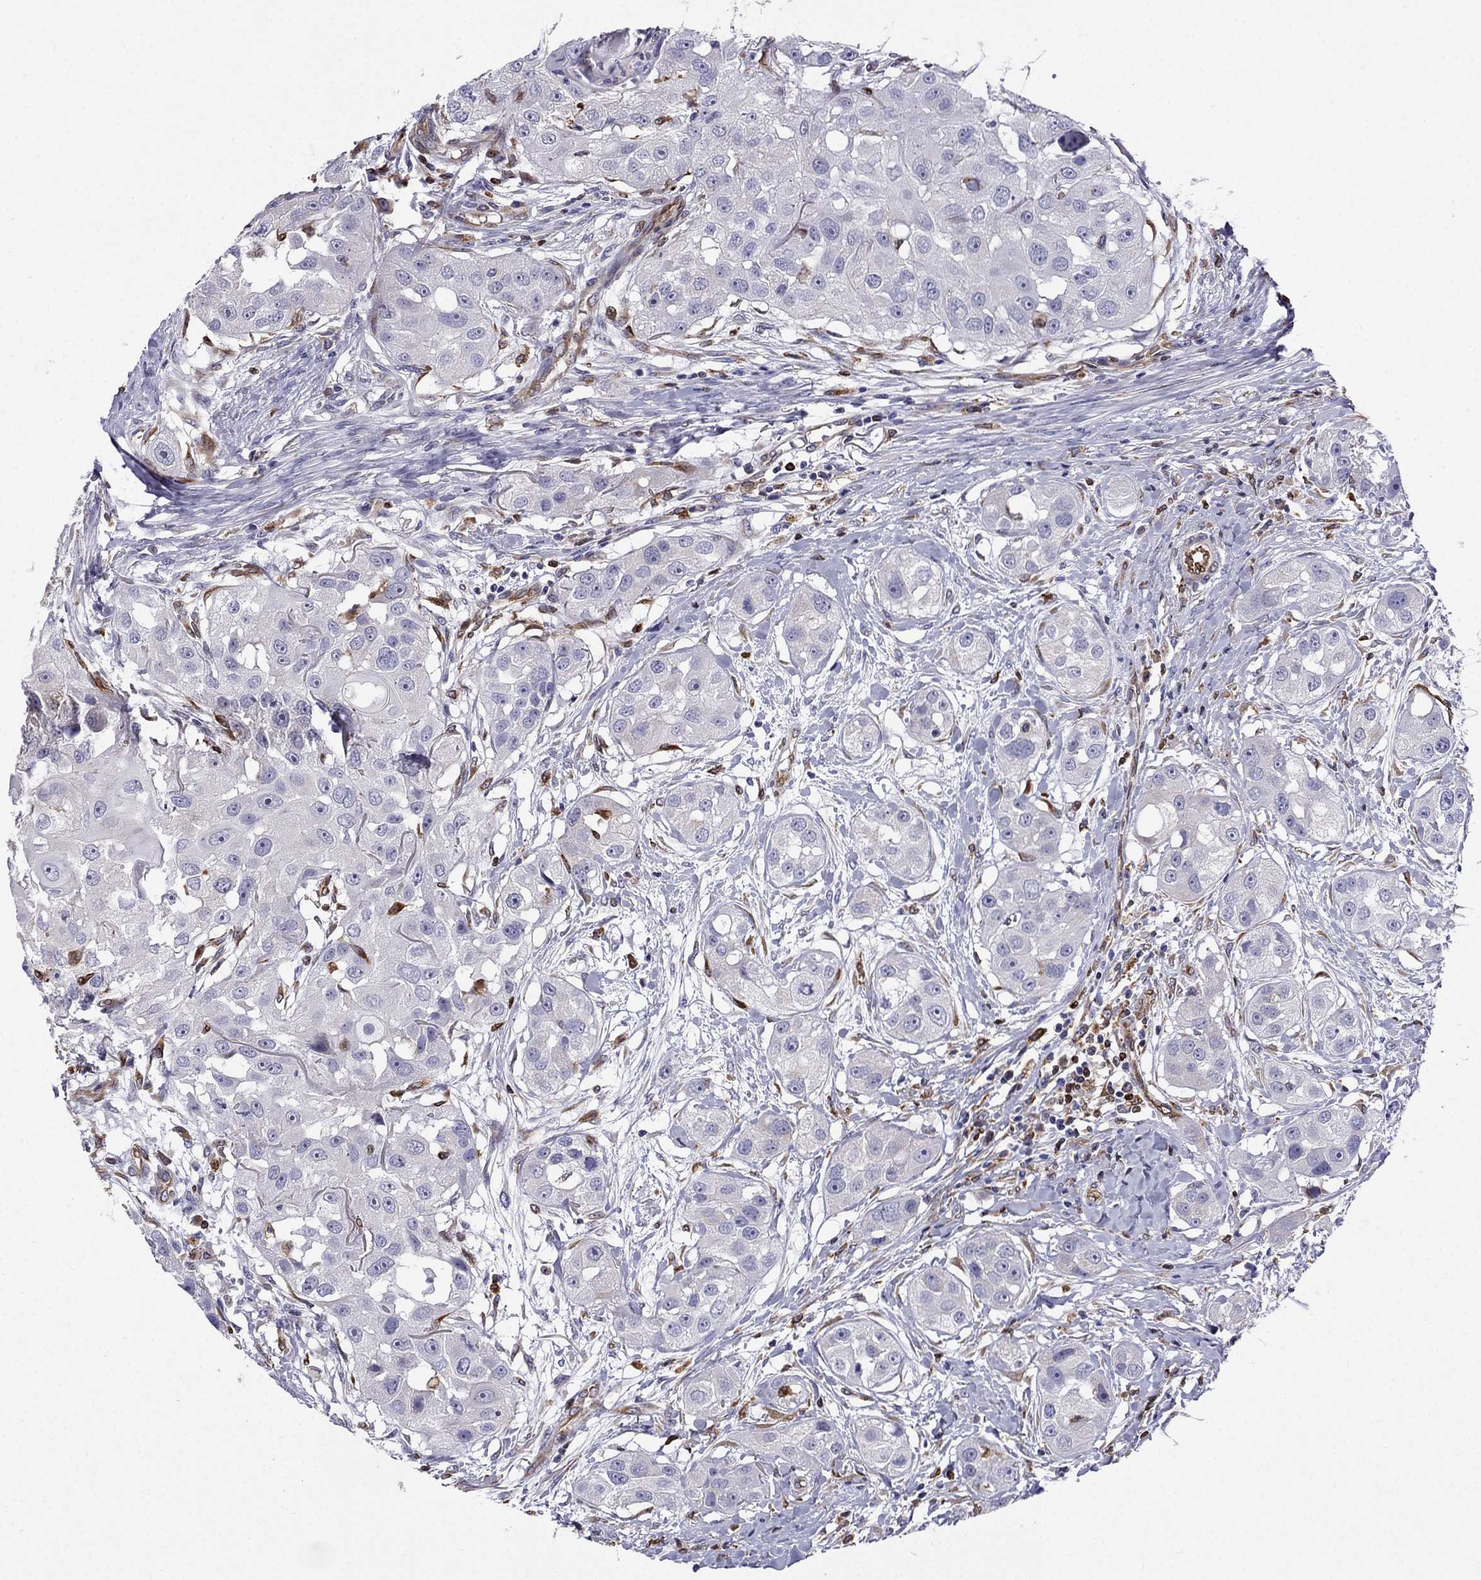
{"staining": {"intensity": "negative", "quantity": "none", "location": "none"}, "tissue": "head and neck cancer", "cell_type": "Tumor cells", "image_type": "cancer", "snomed": [{"axis": "morphology", "description": "Squamous cell carcinoma, NOS"}, {"axis": "topography", "description": "Head-Neck"}], "caption": "There is no significant staining in tumor cells of head and neck cancer.", "gene": "GNAL", "patient": {"sex": "male", "age": 51}}